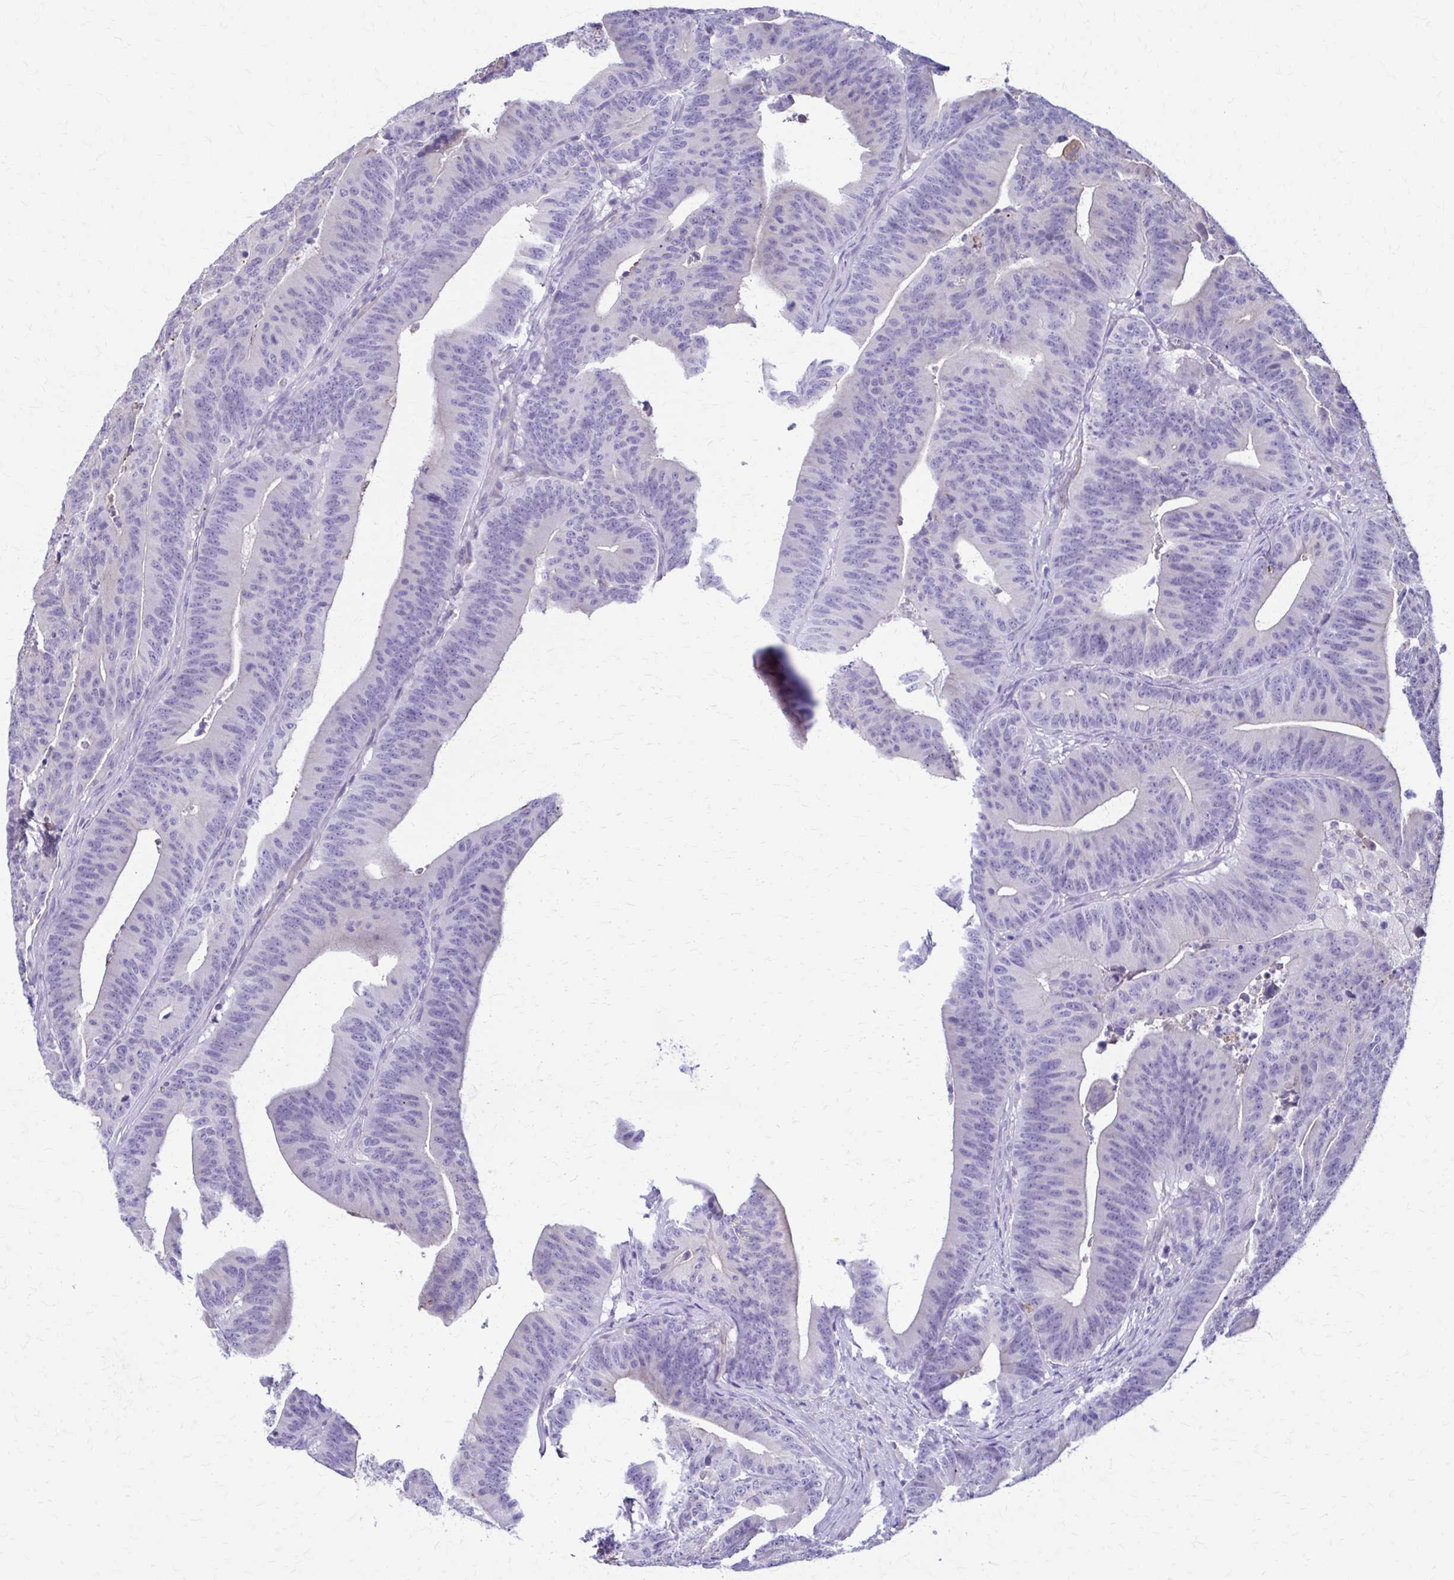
{"staining": {"intensity": "negative", "quantity": "none", "location": "none"}, "tissue": "colorectal cancer", "cell_type": "Tumor cells", "image_type": "cancer", "snomed": [{"axis": "morphology", "description": "Adenocarcinoma, NOS"}, {"axis": "topography", "description": "Colon"}], "caption": "Immunohistochemistry (IHC) micrograph of neoplastic tissue: human colorectal cancer (adenocarcinoma) stained with DAB (3,3'-diaminobenzidine) demonstrates no significant protein staining in tumor cells.", "gene": "DSP", "patient": {"sex": "female", "age": 78}}